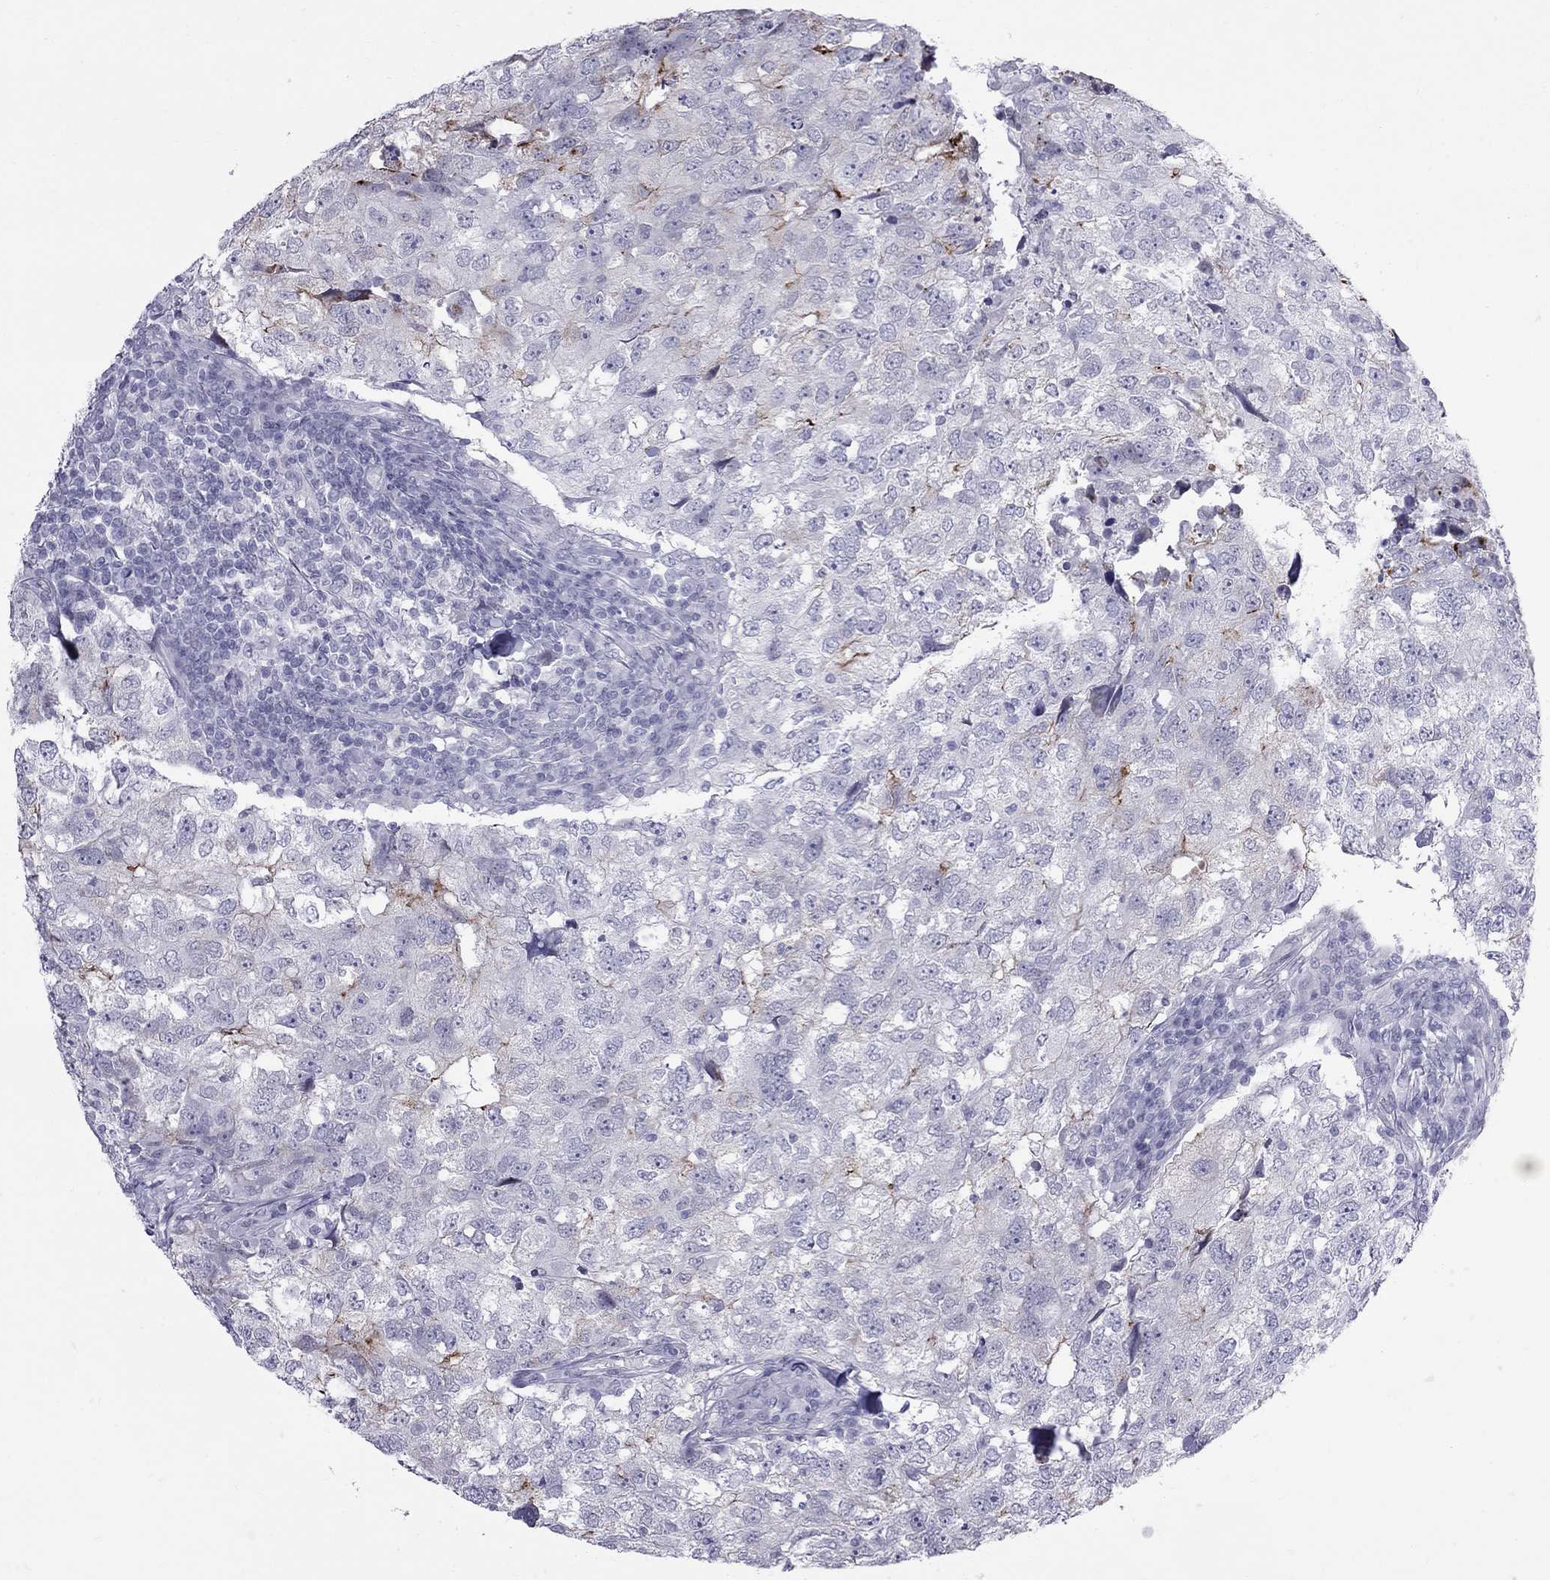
{"staining": {"intensity": "strong", "quantity": "<25%", "location": "cytoplasmic/membranous"}, "tissue": "breast cancer", "cell_type": "Tumor cells", "image_type": "cancer", "snomed": [{"axis": "morphology", "description": "Duct carcinoma"}, {"axis": "topography", "description": "Breast"}], "caption": "DAB (3,3'-diaminobenzidine) immunohistochemical staining of breast invasive ductal carcinoma displays strong cytoplasmic/membranous protein staining in approximately <25% of tumor cells.", "gene": "MUC15", "patient": {"sex": "female", "age": 30}}